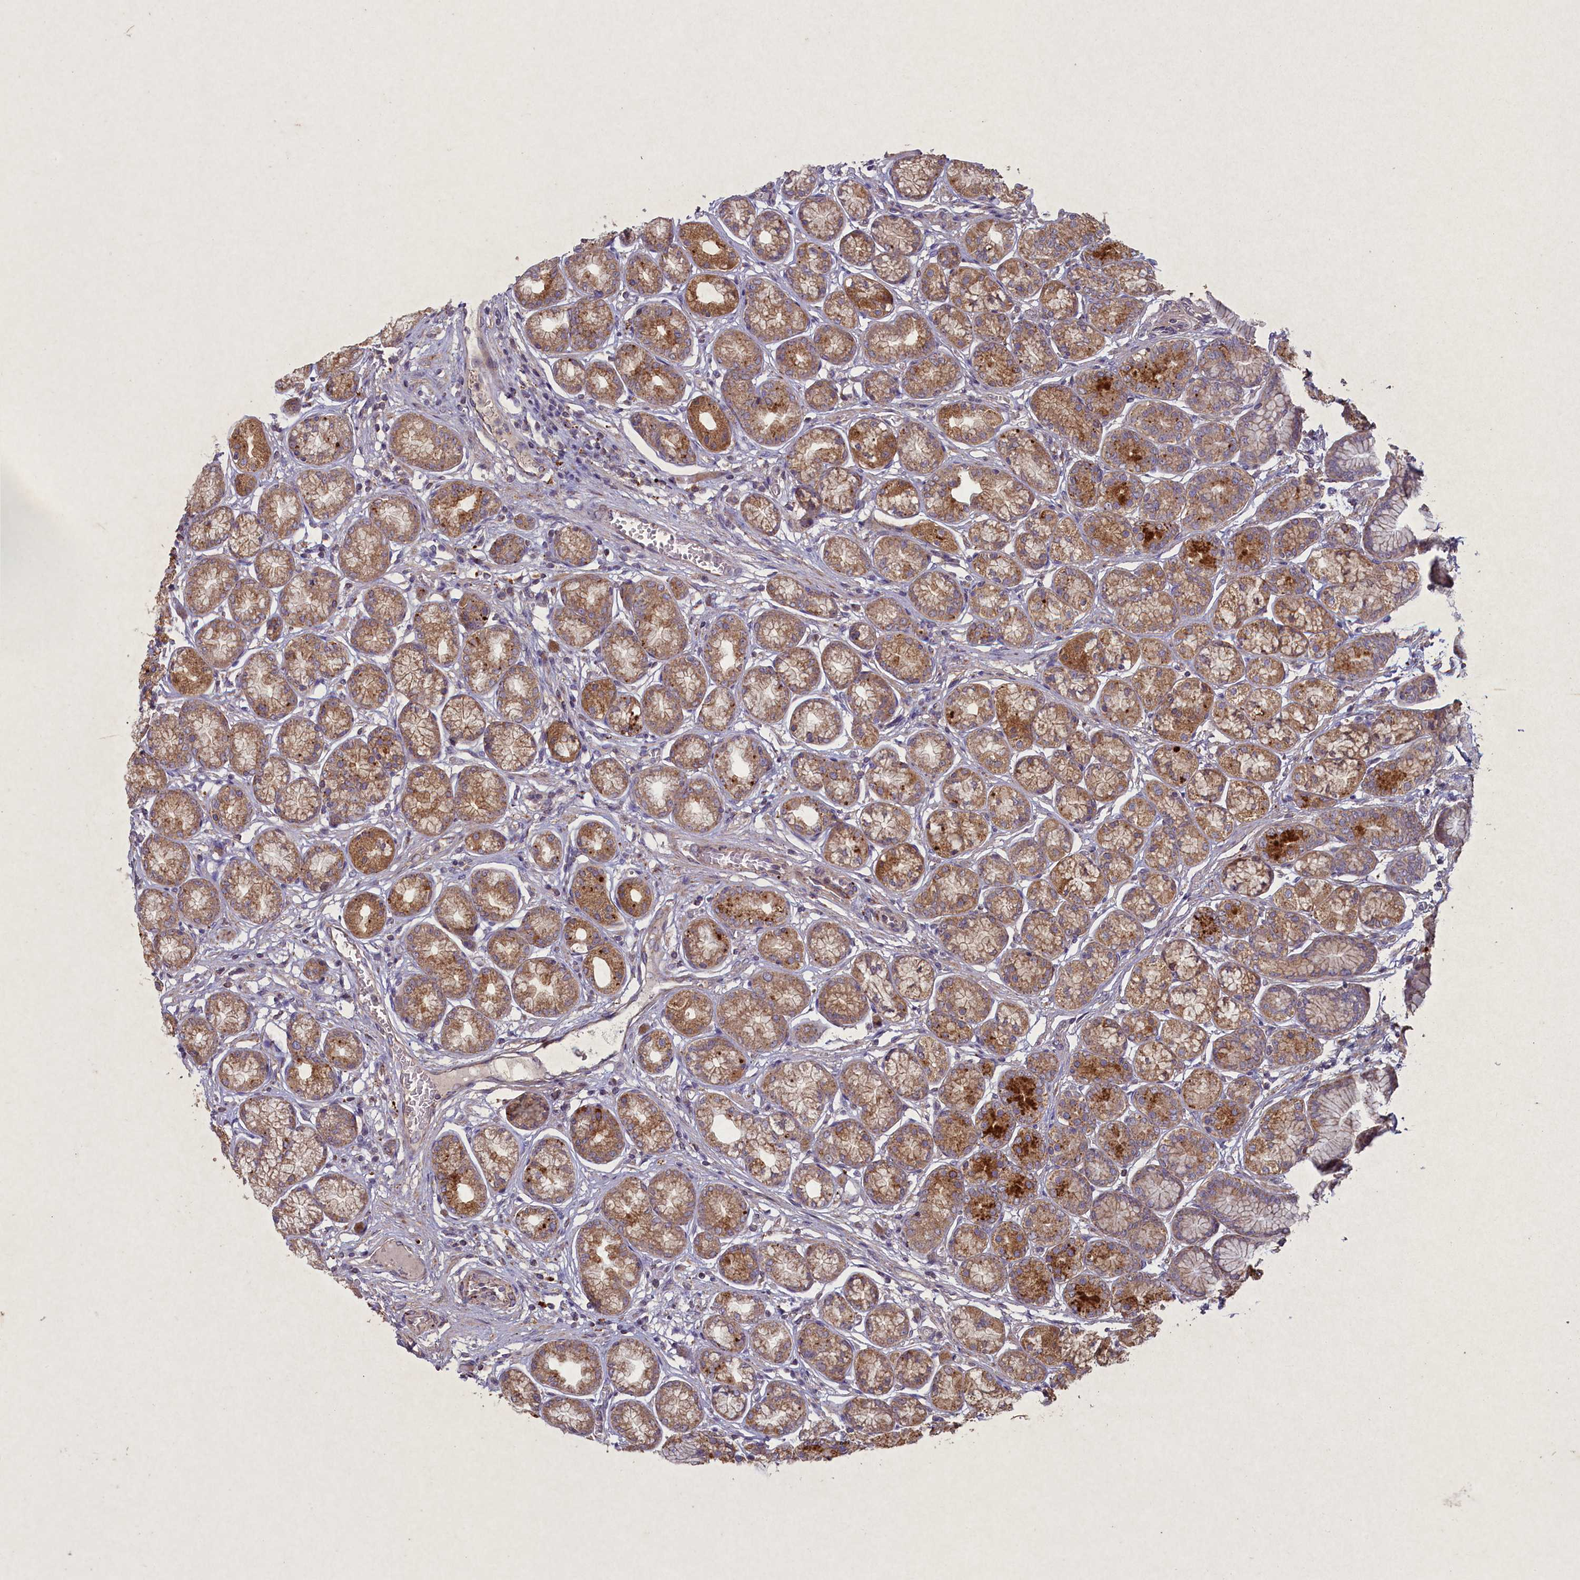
{"staining": {"intensity": "moderate", "quantity": ">75%", "location": "cytoplasmic/membranous"}, "tissue": "stomach", "cell_type": "Glandular cells", "image_type": "normal", "snomed": [{"axis": "morphology", "description": "Normal tissue, NOS"}, {"axis": "morphology", "description": "Adenocarcinoma, NOS"}, {"axis": "morphology", "description": "Adenocarcinoma, High grade"}, {"axis": "topography", "description": "Stomach, upper"}, {"axis": "topography", "description": "Stomach"}], "caption": "High-power microscopy captured an immunohistochemistry (IHC) micrograph of normal stomach, revealing moderate cytoplasmic/membranous expression in approximately >75% of glandular cells. Using DAB (3,3'-diaminobenzidine) (brown) and hematoxylin (blue) stains, captured at high magnification using brightfield microscopy.", "gene": "CIAO2B", "patient": {"sex": "female", "age": 65}}